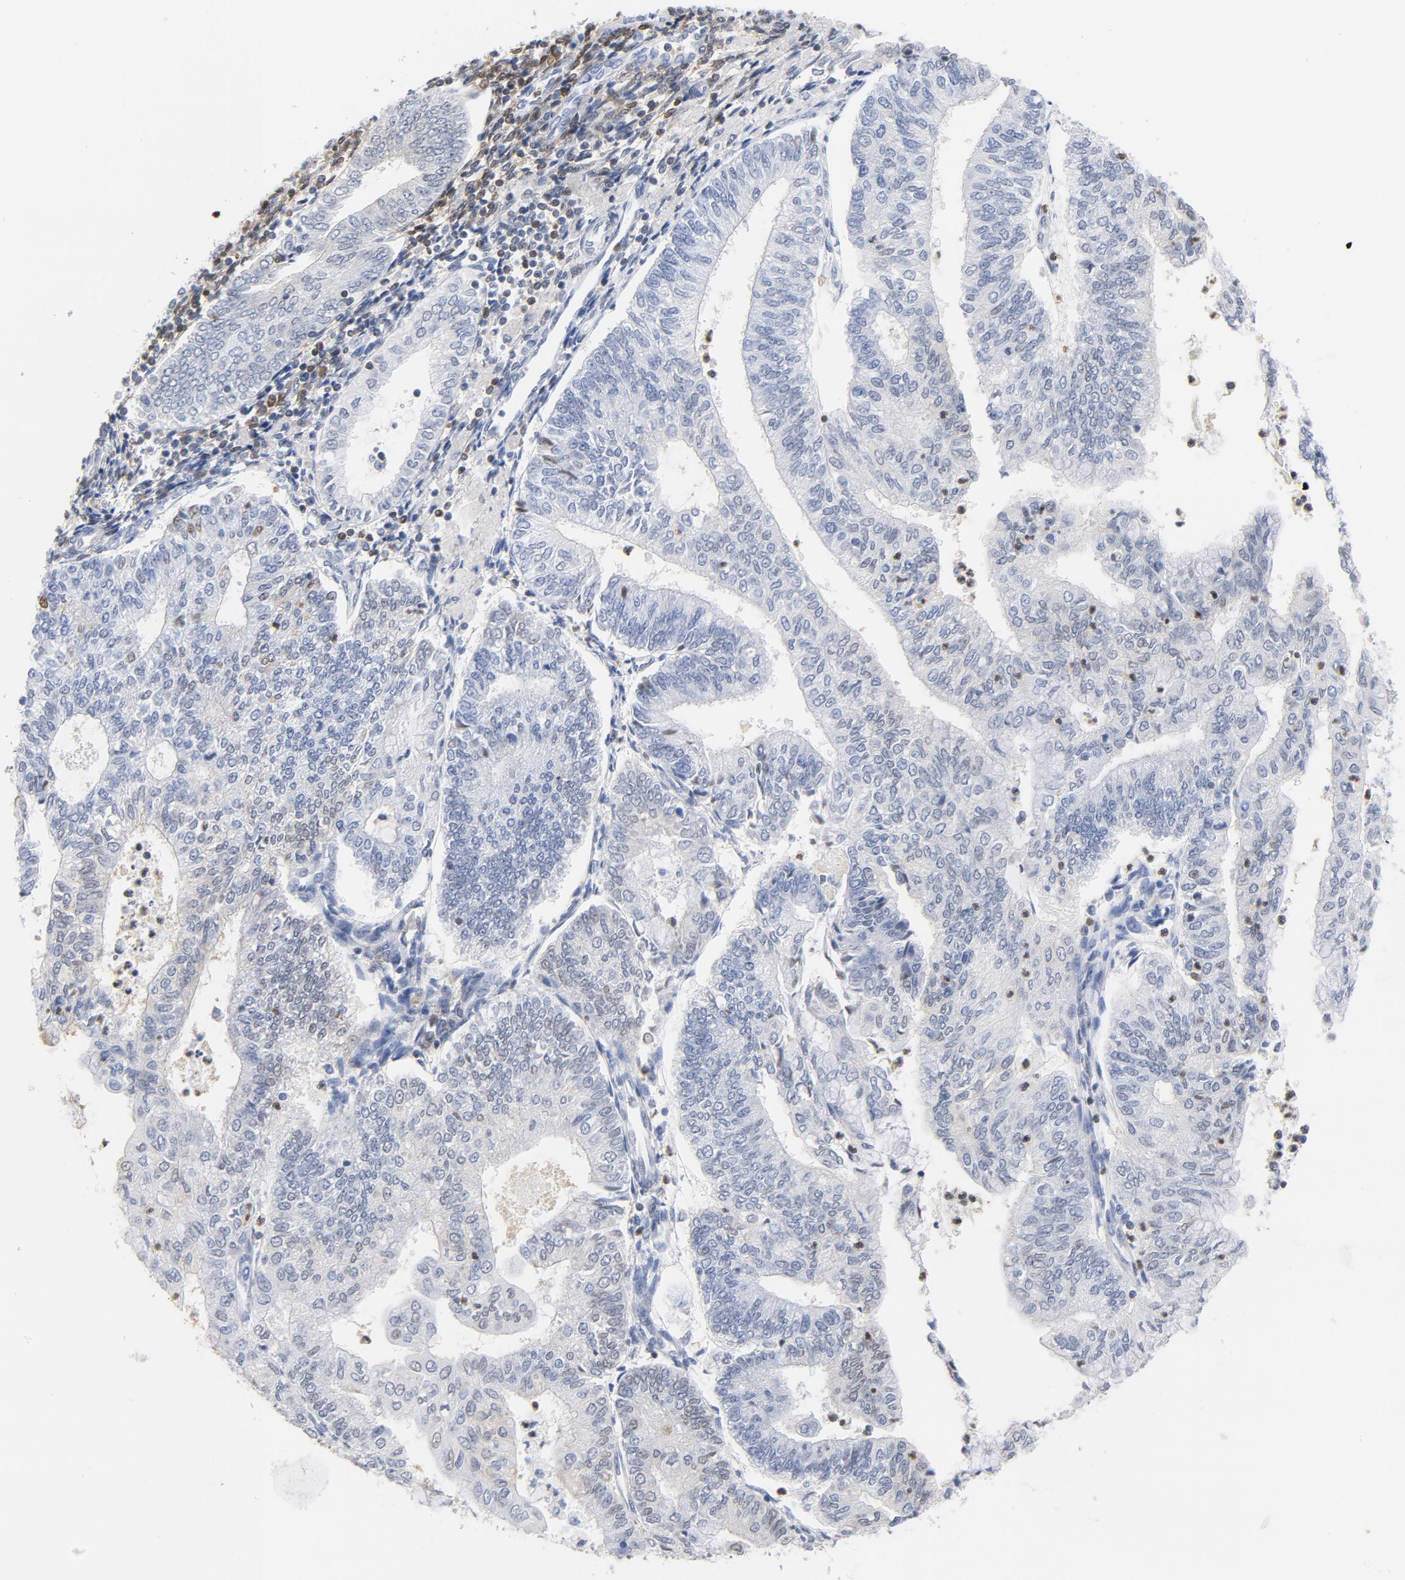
{"staining": {"intensity": "negative", "quantity": "none", "location": "none"}, "tissue": "endometrial cancer", "cell_type": "Tumor cells", "image_type": "cancer", "snomed": [{"axis": "morphology", "description": "Adenocarcinoma, NOS"}, {"axis": "topography", "description": "Endometrium"}], "caption": "The immunohistochemistry (IHC) photomicrograph has no significant positivity in tumor cells of endometrial adenocarcinoma tissue.", "gene": "CDKN1B", "patient": {"sex": "female", "age": 59}}